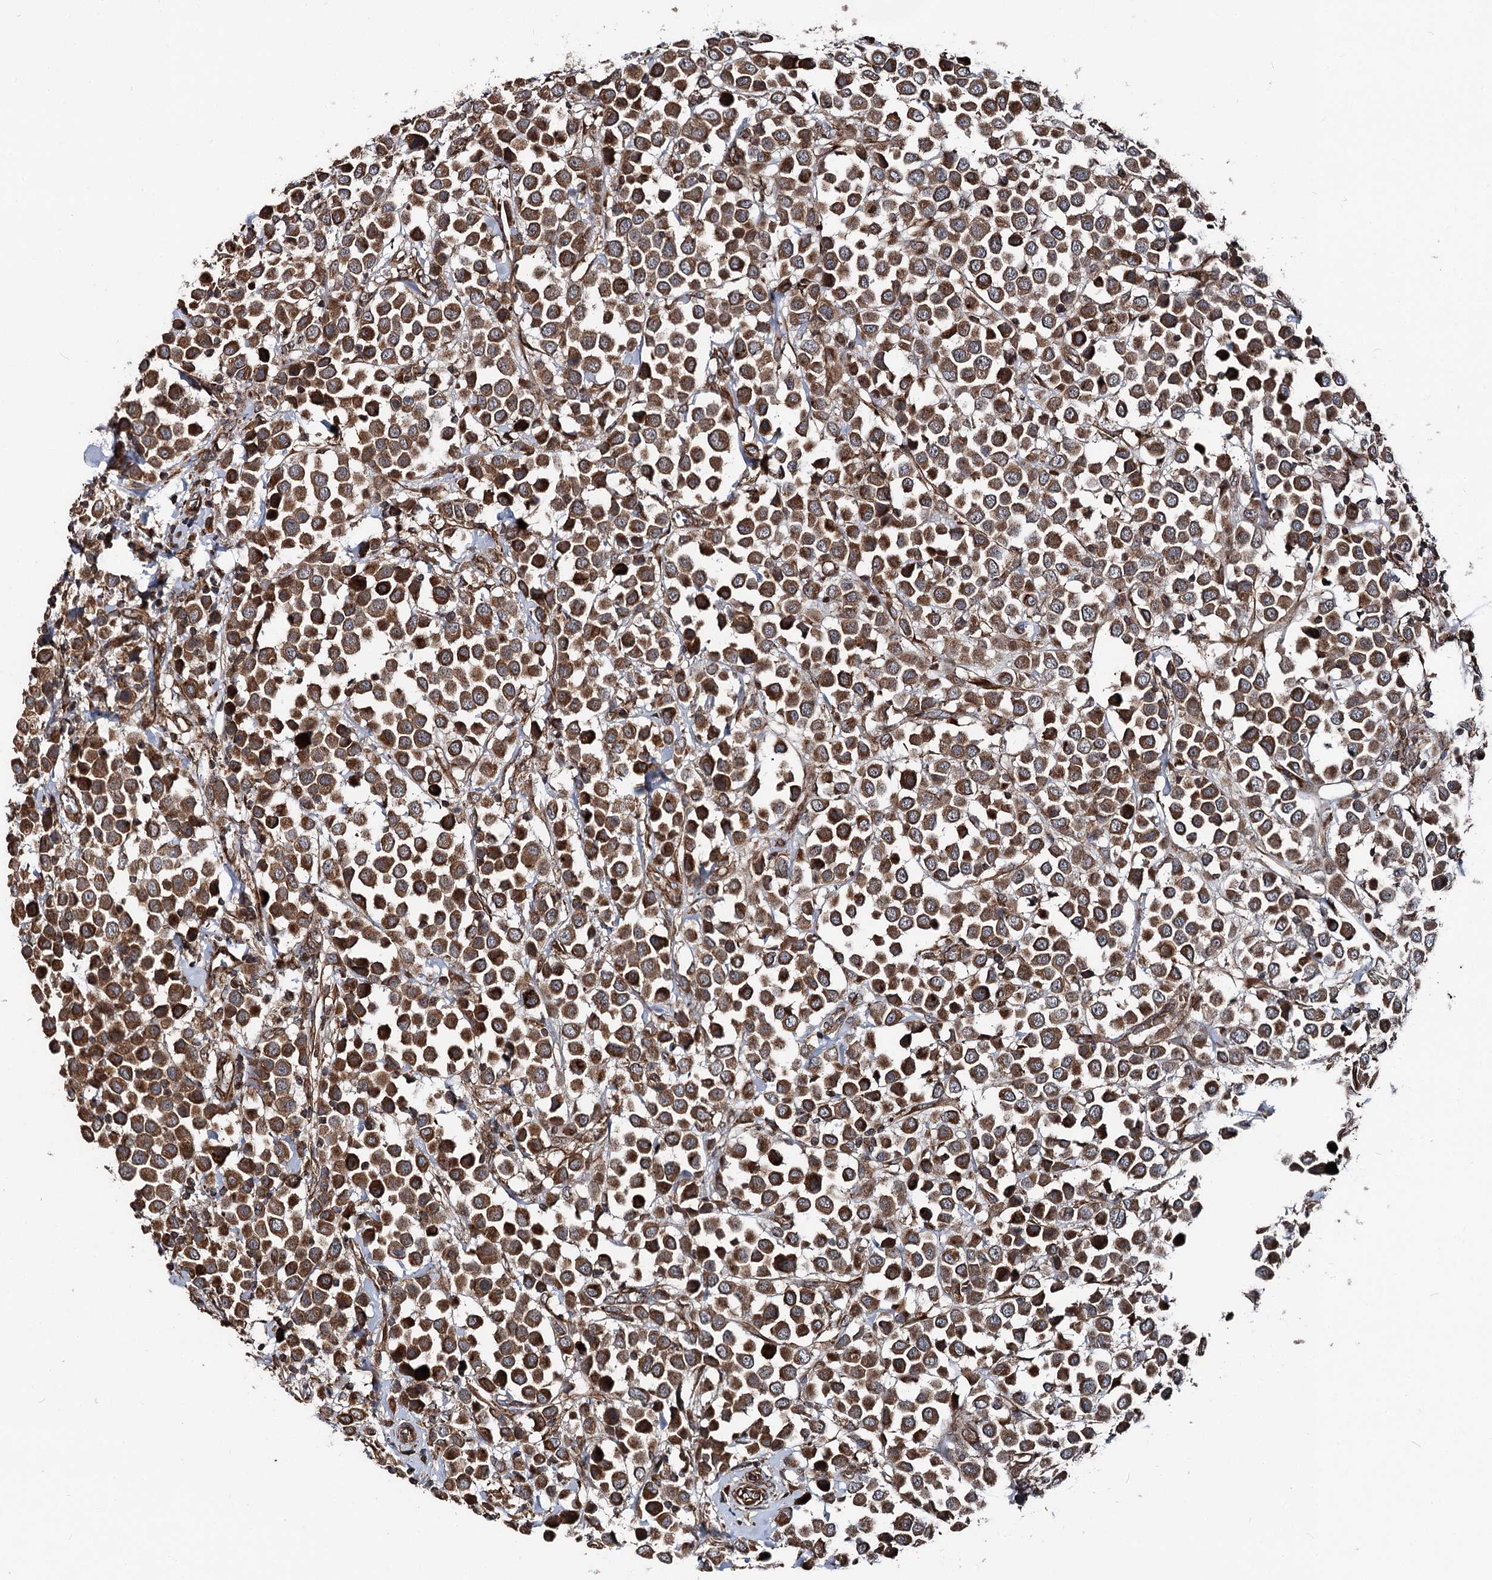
{"staining": {"intensity": "strong", "quantity": ">75%", "location": "cytoplasmic/membranous"}, "tissue": "breast cancer", "cell_type": "Tumor cells", "image_type": "cancer", "snomed": [{"axis": "morphology", "description": "Duct carcinoma"}, {"axis": "topography", "description": "Breast"}], "caption": "Protein staining by immunohistochemistry (IHC) reveals strong cytoplasmic/membranous positivity in approximately >75% of tumor cells in breast cancer. The staining was performed using DAB to visualize the protein expression in brown, while the nuclei were stained in blue with hematoxylin (Magnification: 20x).", "gene": "ITFG2", "patient": {"sex": "female", "age": 61}}